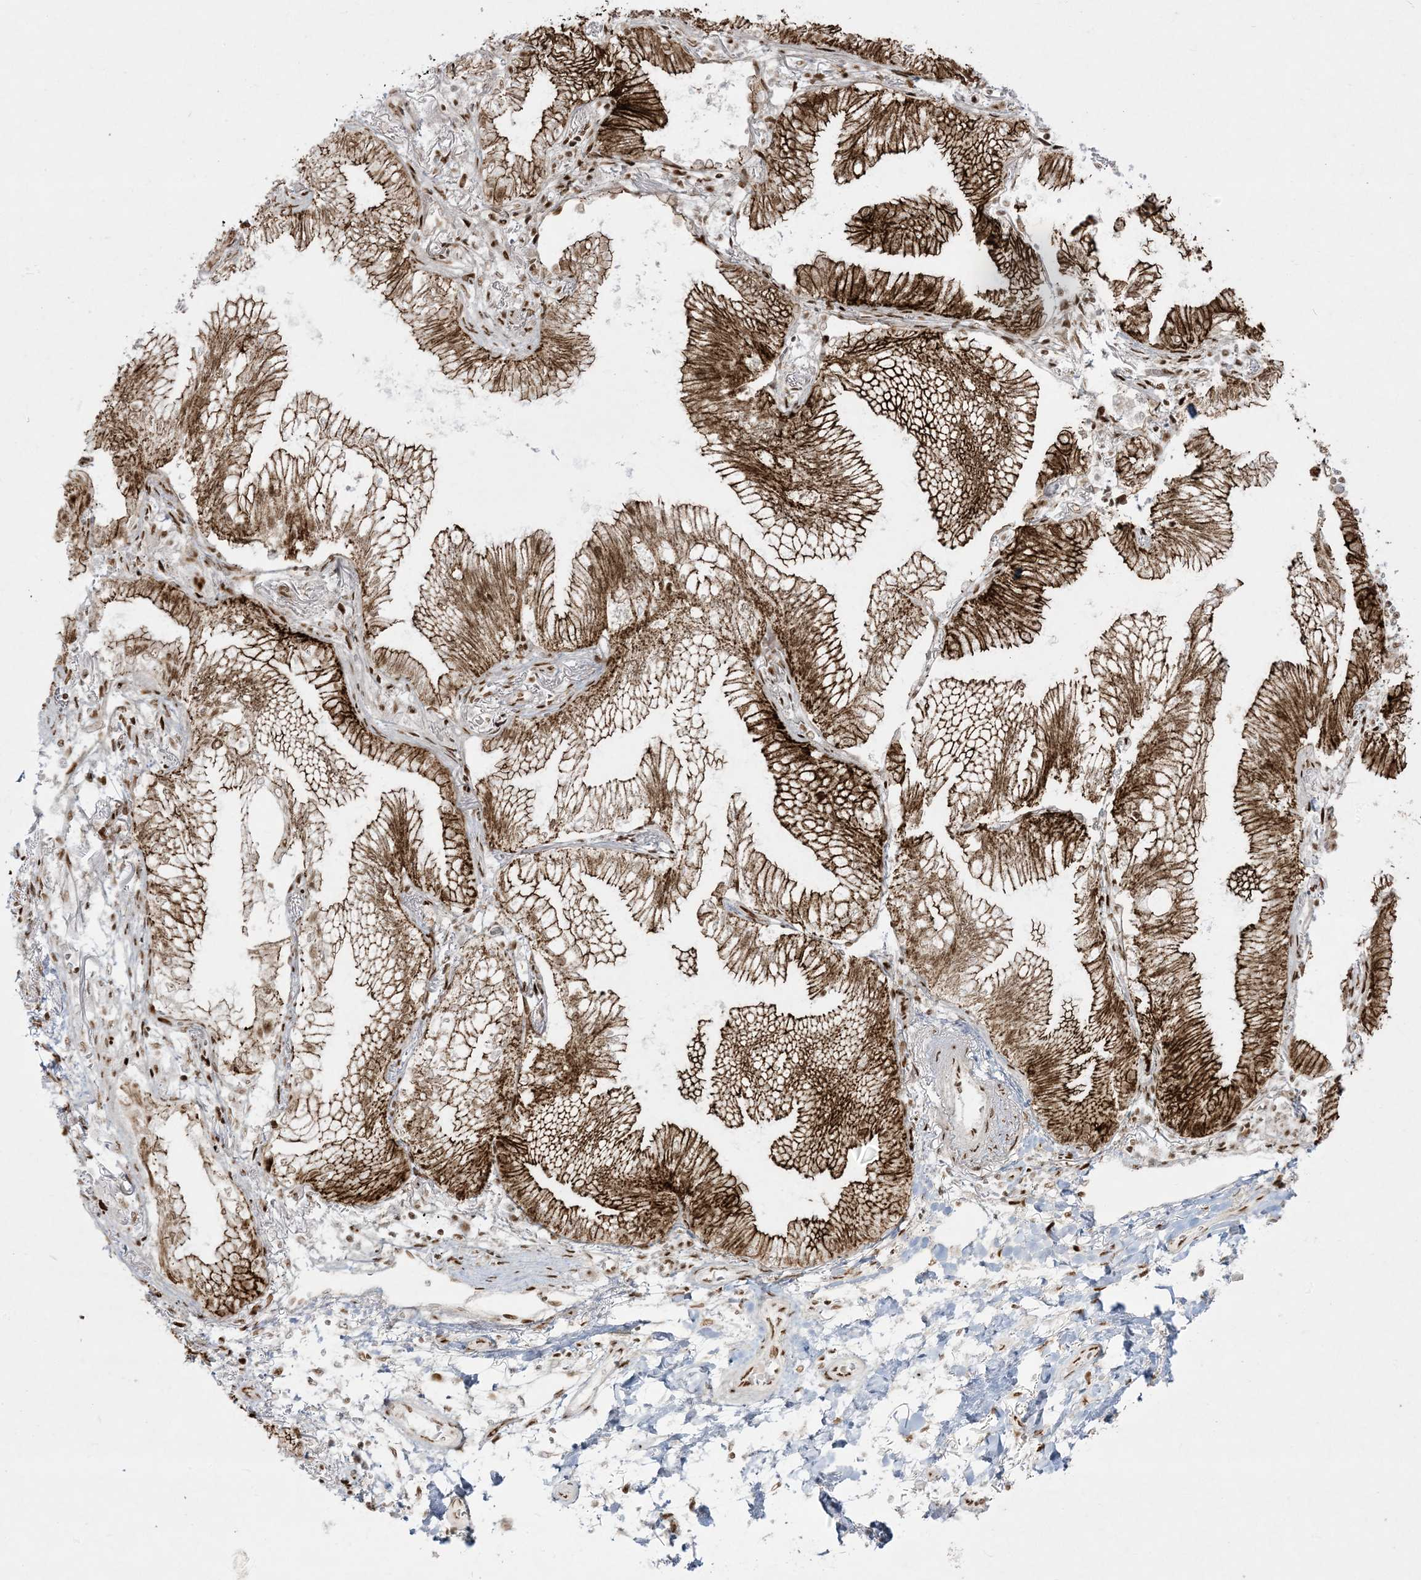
{"staining": {"intensity": "strong", "quantity": "25%-75%", "location": "cytoplasmic/membranous,nuclear"}, "tissue": "lung cancer", "cell_type": "Tumor cells", "image_type": "cancer", "snomed": [{"axis": "morphology", "description": "Adenocarcinoma, NOS"}, {"axis": "topography", "description": "Lung"}], "caption": "Strong cytoplasmic/membranous and nuclear positivity for a protein is seen in about 25%-75% of tumor cells of lung cancer (adenocarcinoma) using immunohistochemistry (IHC).", "gene": "RBM10", "patient": {"sex": "female", "age": 70}}